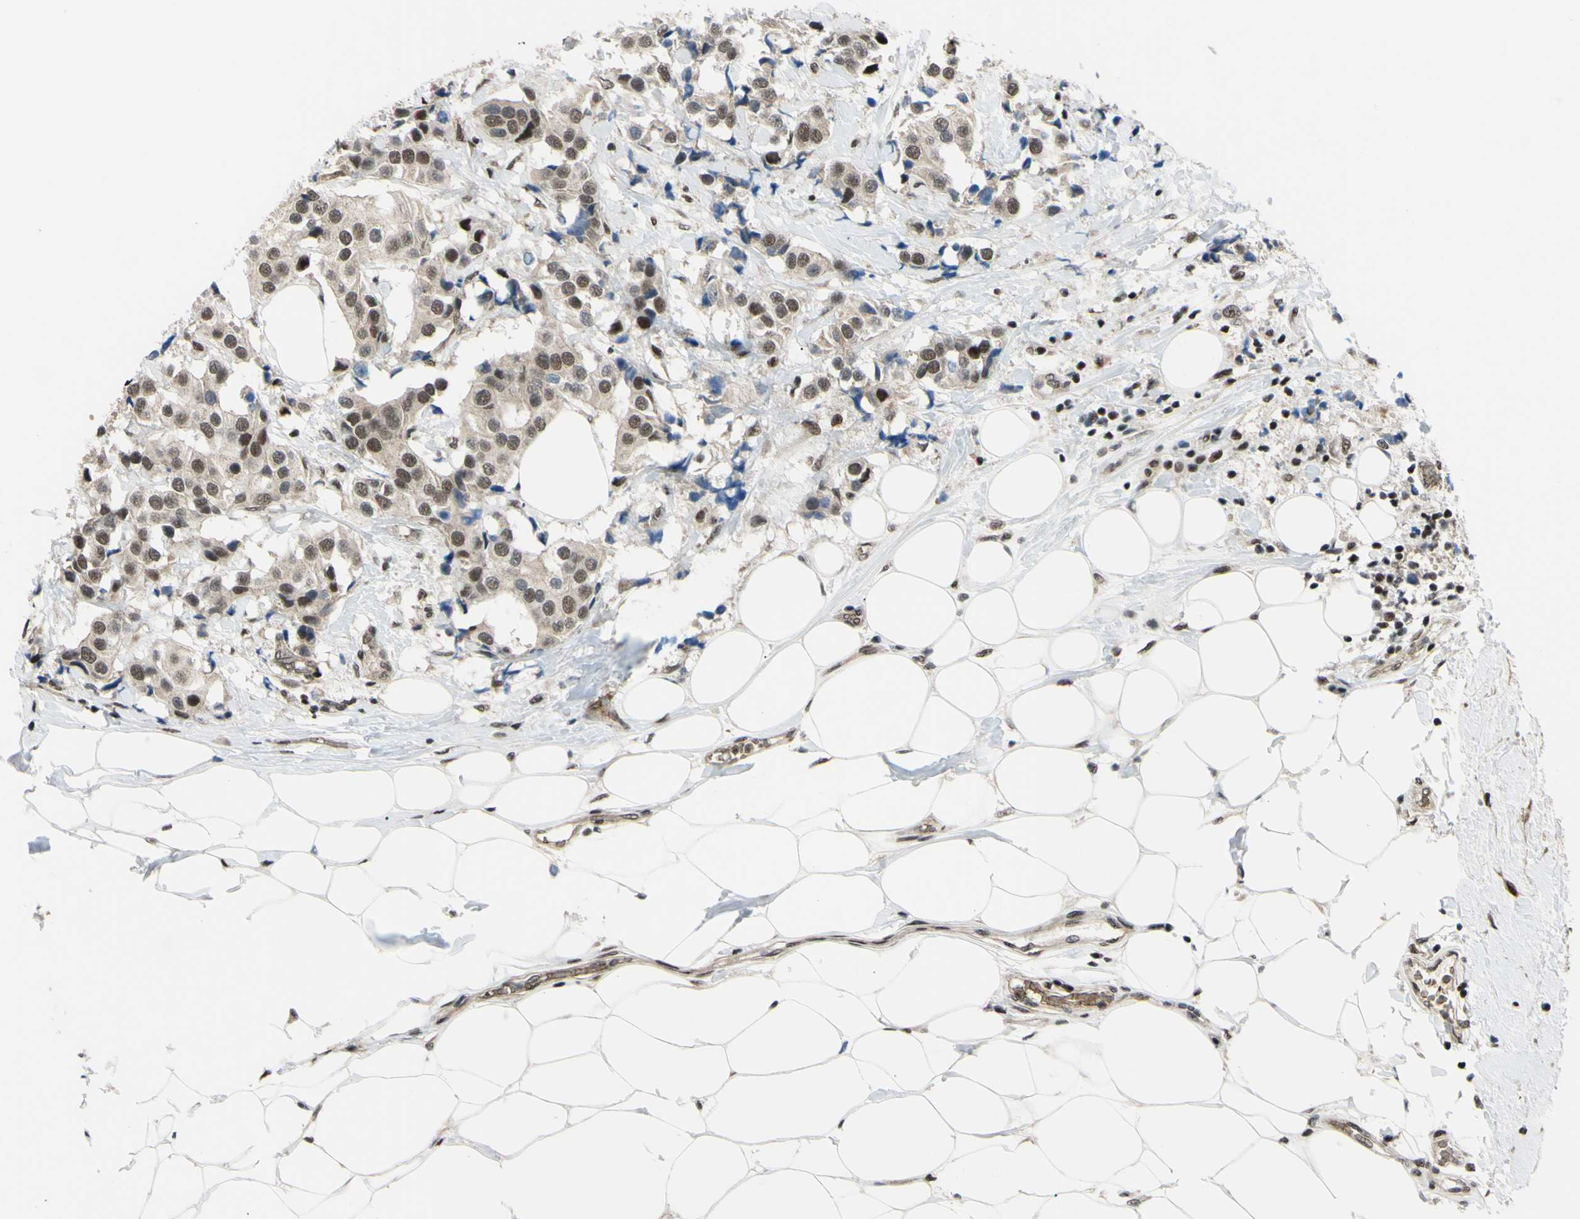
{"staining": {"intensity": "moderate", "quantity": ">75%", "location": "nuclear"}, "tissue": "breast cancer", "cell_type": "Tumor cells", "image_type": "cancer", "snomed": [{"axis": "morphology", "description": "Normal tissue, NOS"}, {"axis": "morphology", "description": "Duct carcinoma"}, {"axis": "topography", "description": "Breast"}], "caption": "Immunohistochemical staining of breast cancer demonstrates medium levels of moderate nuclear protein positivity in approximately >75% of tumor cells. The staining was performed using DAB (3,3'-diaminobenzidine) to visualize the protein expression in brown, while the nuclei were stained in blue with hematoxylin (Magnification: 20x).", "gene": "THAP12", "patient": {"sex": "female", "age": 39}}